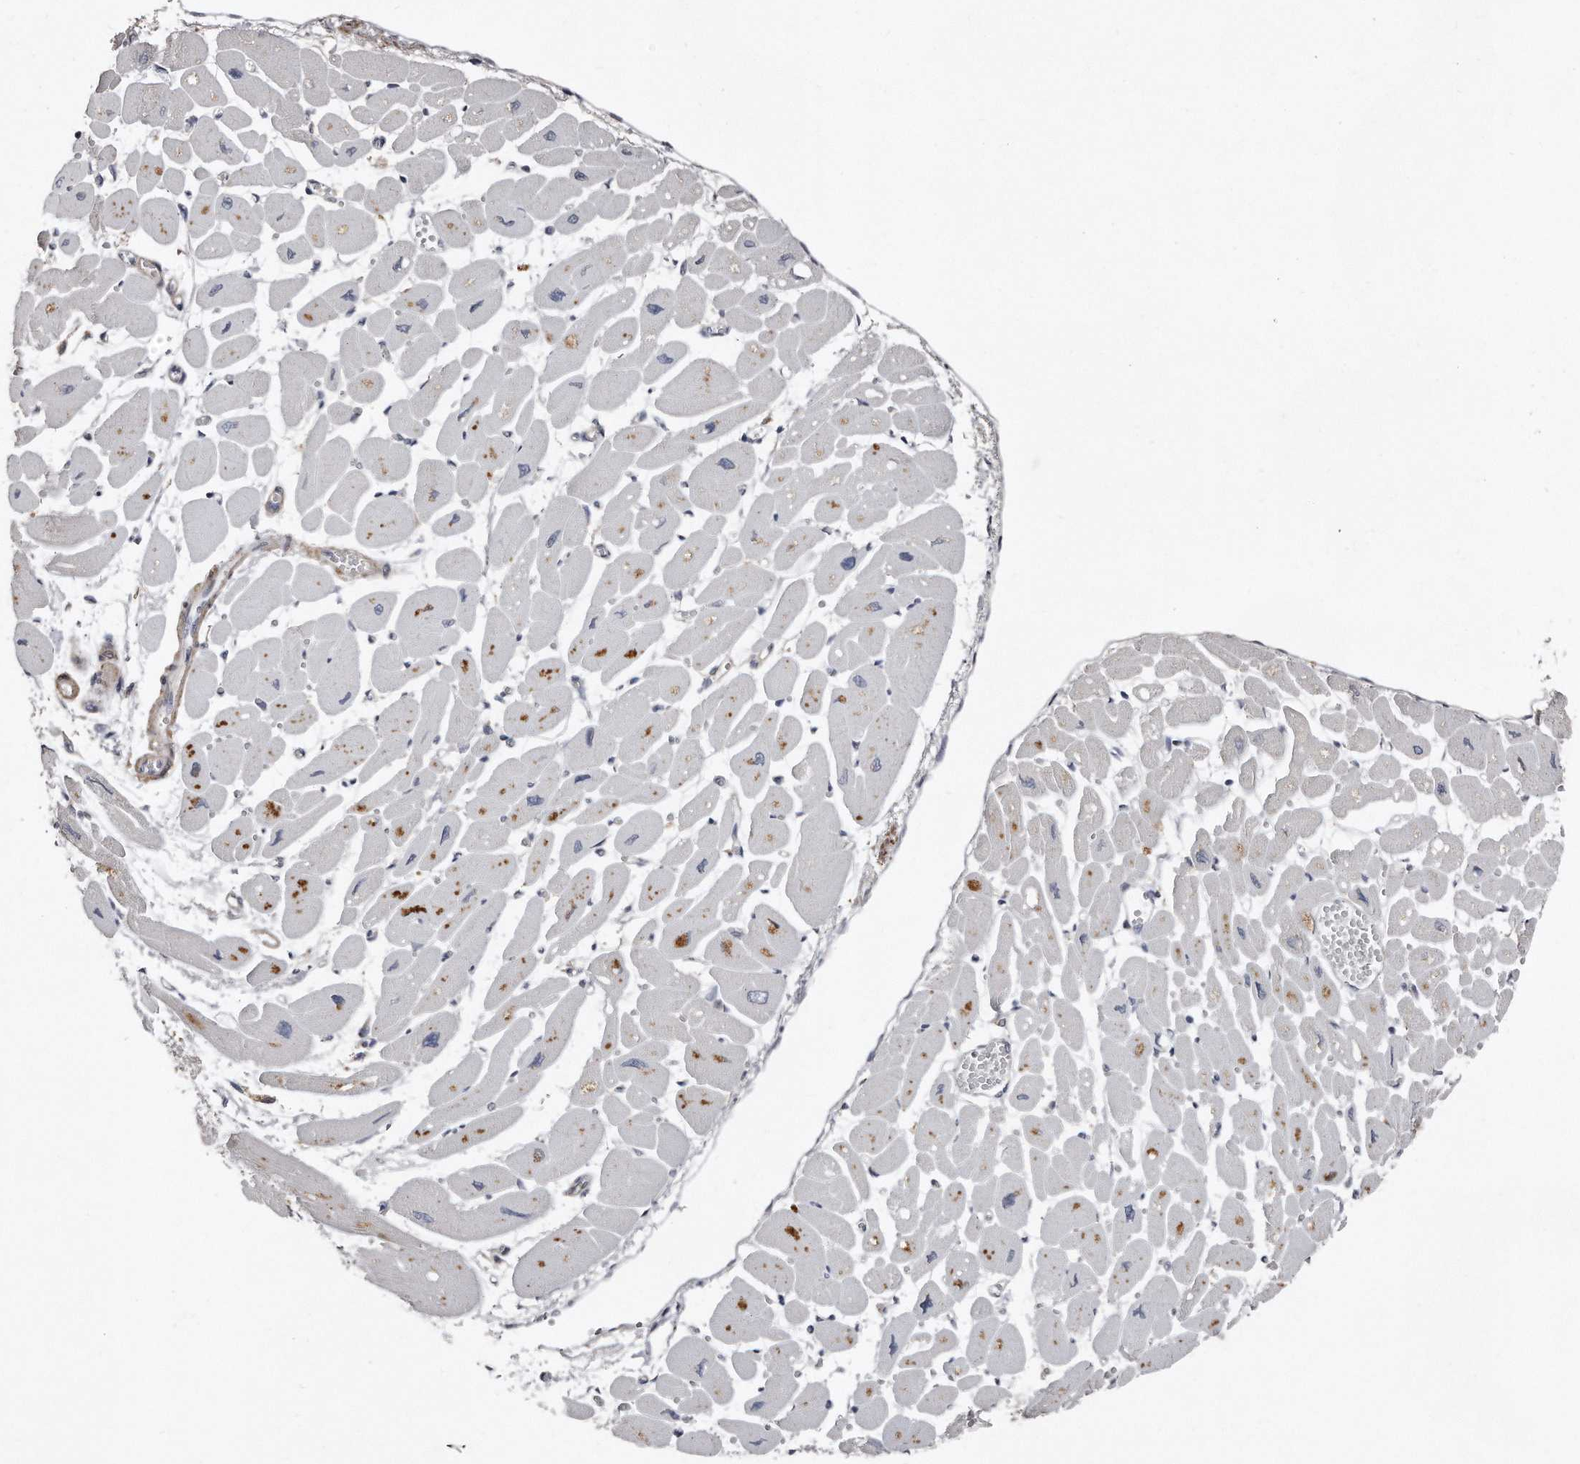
{"staining": {"intensity": "negative", "quantity": "none", "location": "none"}, "tissue": "heart muscle", "cell_type": "Cardiomyocytes", "image_type": "normal", "snomed": [{"axis": "morphology", "description": "Normal tissue, NOS"}, {"axis": "topography", "description": "Heart"}], "caption": "Histopathology image shows no significant protein expression in cardiomyocytes of unremarkable heart muscle. (Stains: DAB (3,3'-diaminobenzidine) immunohistochemistry (IHC) with hematoxylin counter stain, Microscopy: brightfield microscopy at high magnification).", "gene": "LMOD1", "patient": {"sex": "female", "age": 54}}